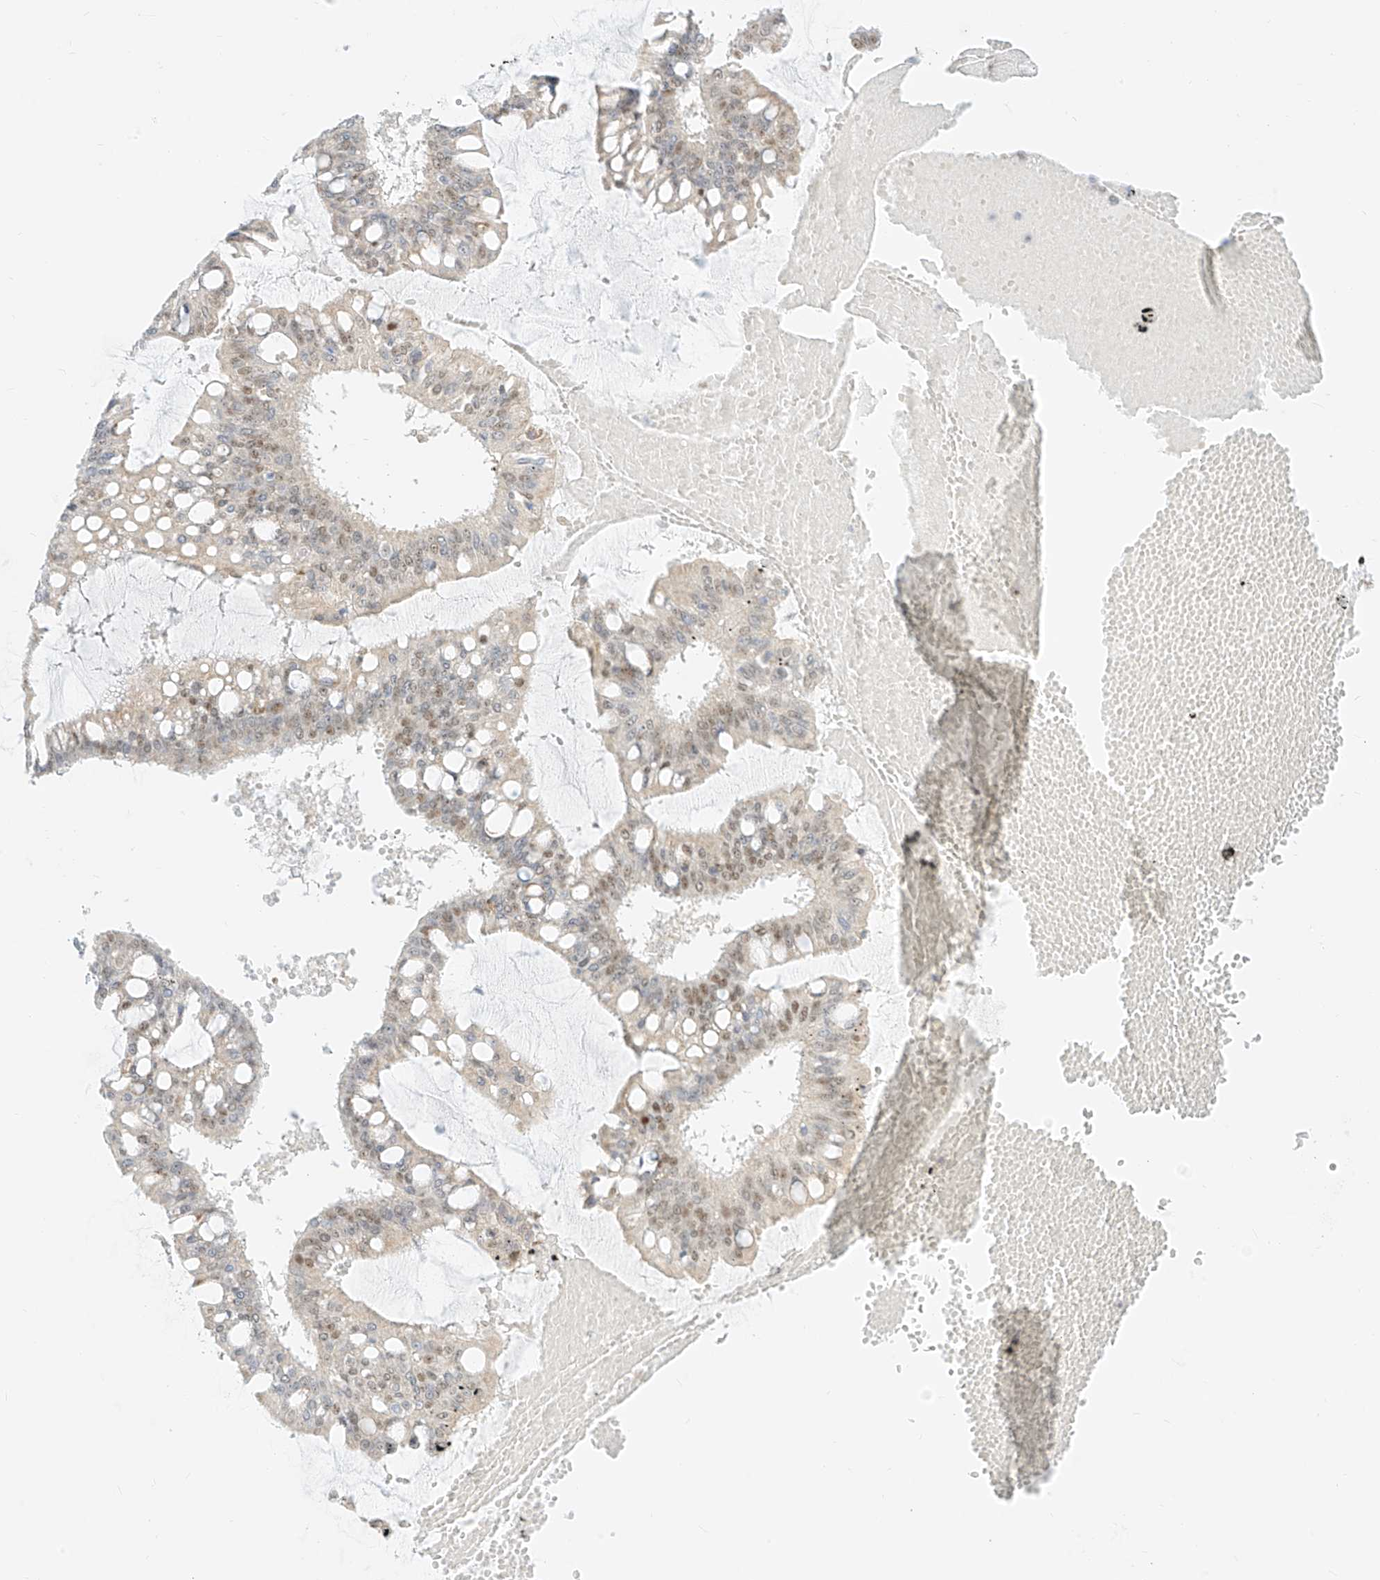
{"staining": {"intensity": "moderate", "quantity": "<25%", "location": "nuclear"}, "tissue": "ovarian cancer", "cell_type": "Tumor cells", "image_type": "cancer", "snomed": [{"axis": "morphology", "description": "Cystadenocarcinoma, mucinous, NOS"}, {"axis": "topography", "description": "Ovary"}], "caption": "Immunohistochemistry (DAB) staining of human mucinous cystadenocarcinoma (ovarian) demonstrates moderate nuclear protein expression in about <25% of tumor cells.", "gene": "SUPT5H", "patient": {"sex": "female", "age": 73}}